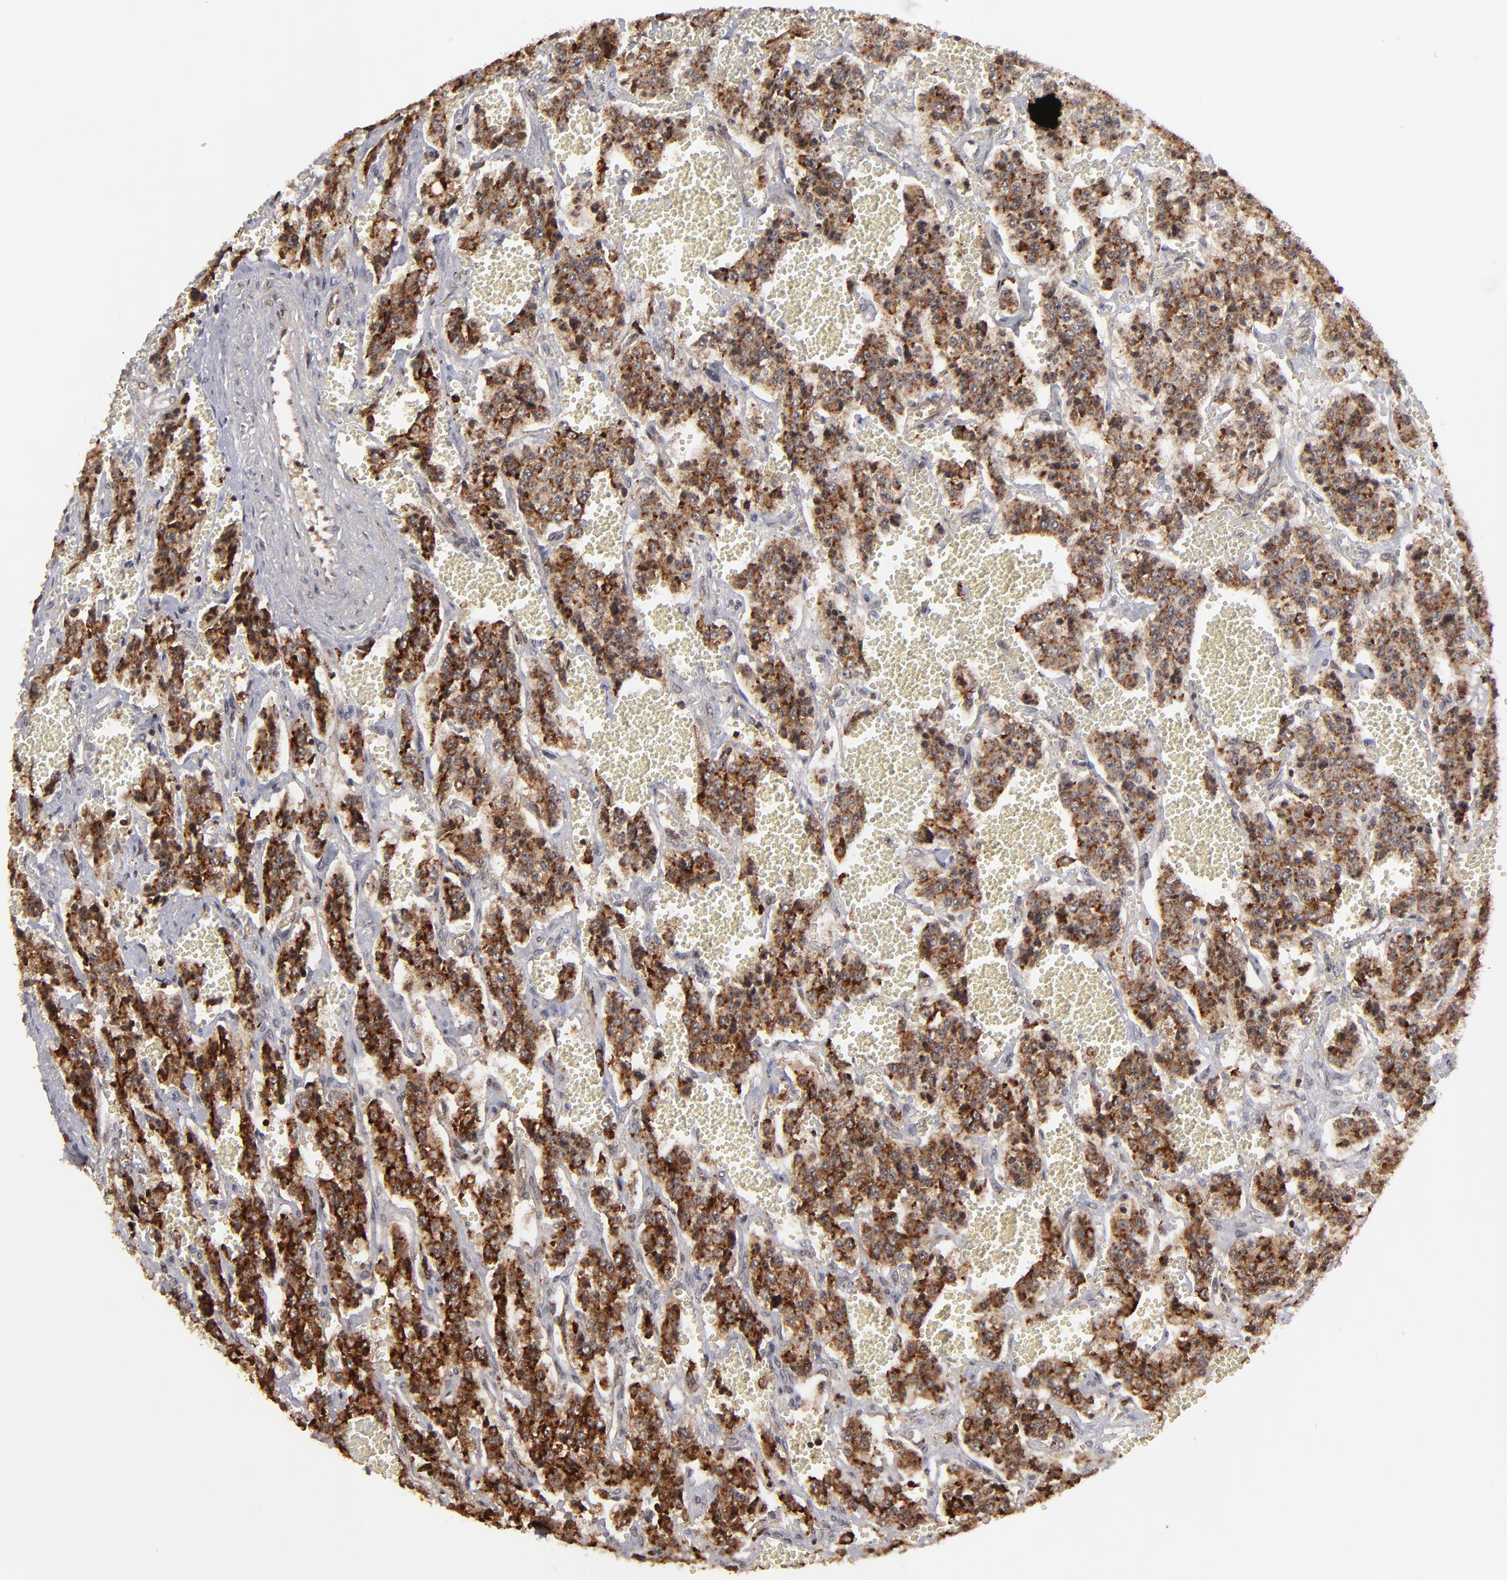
{"staining": {"intensity": "strong", "quantity": ">75%", "location": "cytoplasmic/membranous,nuclear"}, "tissue": "carcinoid", "cell_type": "Tumor cells", "image_type": "cancer", "snomed": [{"axis": "morphology", "description": "Carcinoid, malignant, NOS"}, {"axis": "topography", "description": "Small intestine"}], "caption": "IHC image of carcinoid stained for a protein (brown), which demonstrates high levels of strong cytoplasmic/membranous and nuclear positivity in approximately >75% of tumor cells.", "gene": "RGS6", "patient": {"sex": "male", "age": 52}}